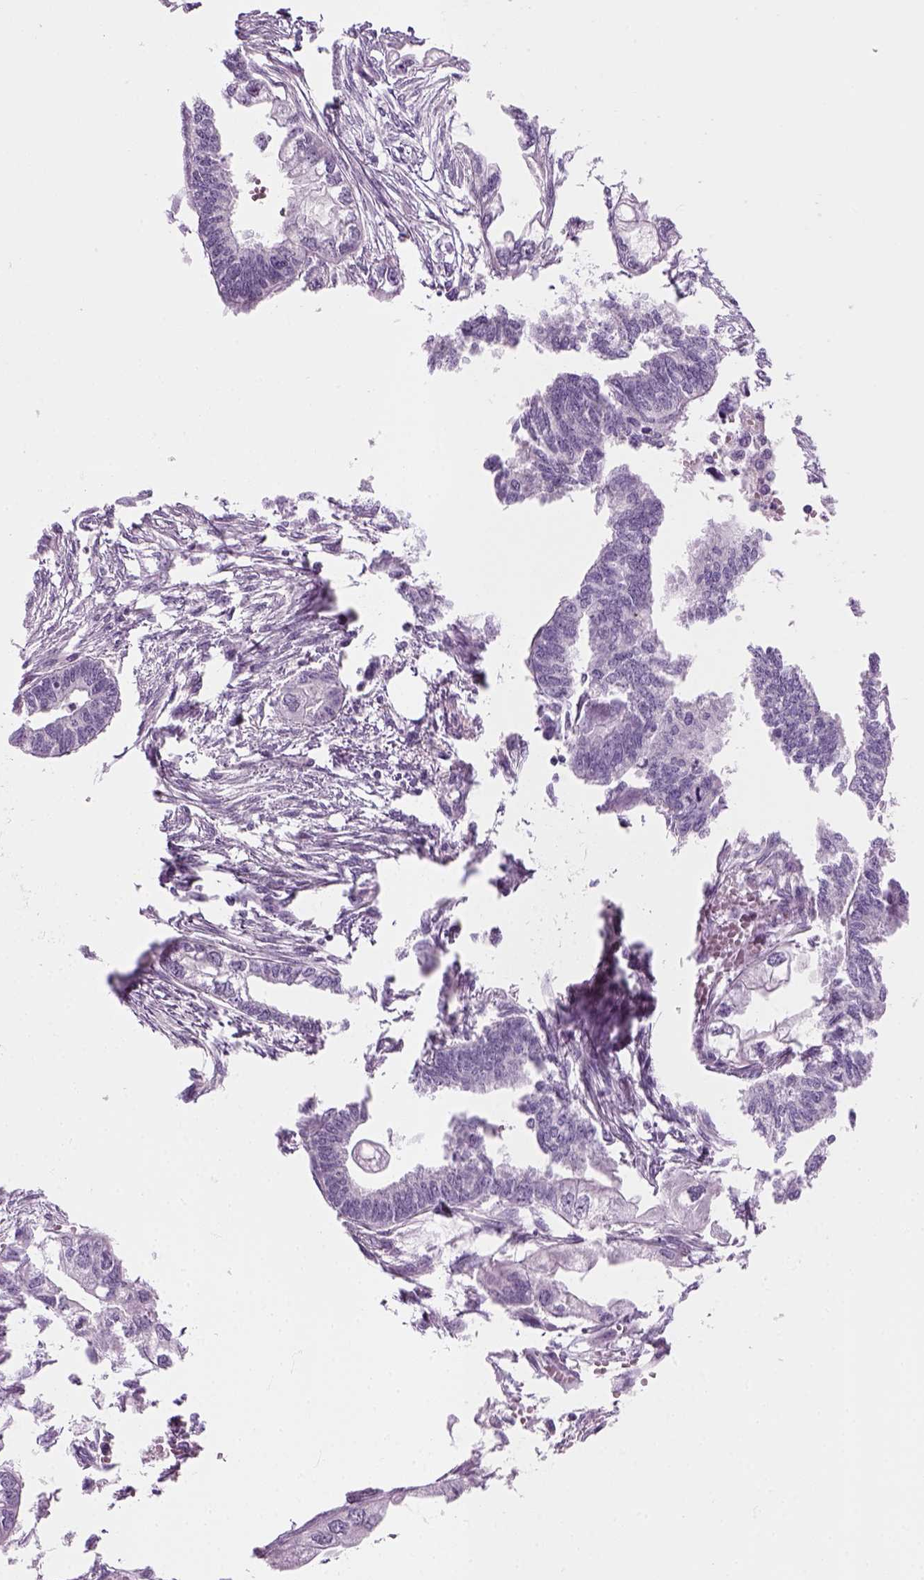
{"staining": {"intensity": "negative", "quantity": "none", "location": "none"}, "tissue": "endometrial cancer", "cell_type": "Tumor cells", "image_type": "cancer", "snomed": [{"axis": "morphology", "description": "Adenocarcinoma, NOS"}, {"axis": "morphology", "description": "Adenocarcinoma, metastatic, NOS"}, {"axis": "topography", "description": "Adipose tissue"}, {"axis": "topography", "description": "Endometrium"}], "caption": "Immunohistochemistry (IHC) of endometrial metastatic adenocarcinoma reveals no staining in tumor cells.", "gene": "ZNF865", "patient": {"sex": "female", "age": 67}}